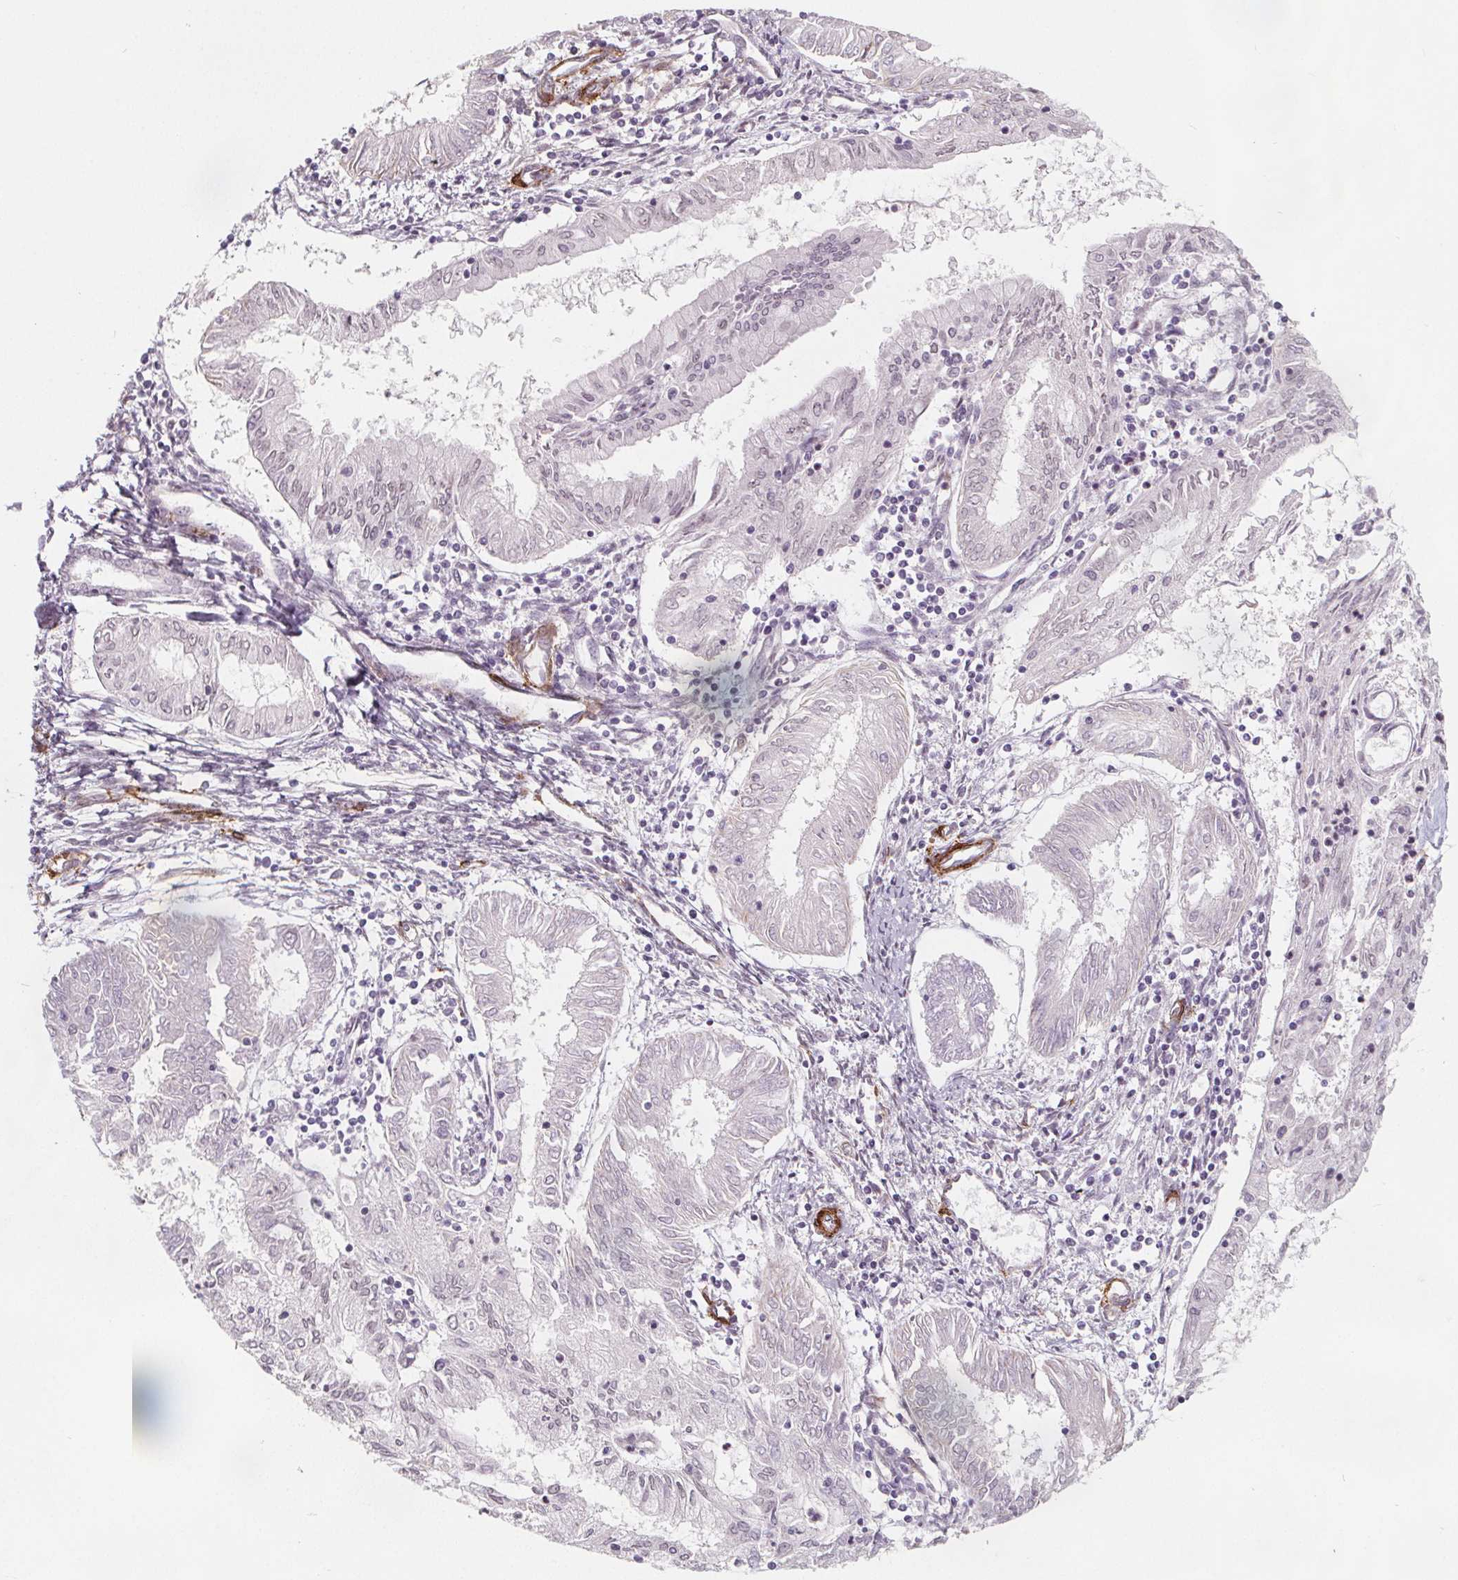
{"staining": {"intensity": "negative", "quantity": "none", "location": "none"}, "tissue": "endometrial cancer", "cell_type": "Tumor cells", "image_type": "cancer", "snomed": [{"axis": "morphology", "description": "Adenocarcinoma, NOS"}, {"axis": "topography", "description": "Endometrium"}], "caption": "IHC image of endometrial adenocarcinoma stained for a protein (brown), which exhibits no expression in tumor cells. Brightfield microscopy of IHC stained with DAB (3,3'-diaminobenzidine) (brown) and hematoxylin (blue), captured at high magnification.", "gene": "HAS1", "patient": {"sex": "female", "age": 68}}